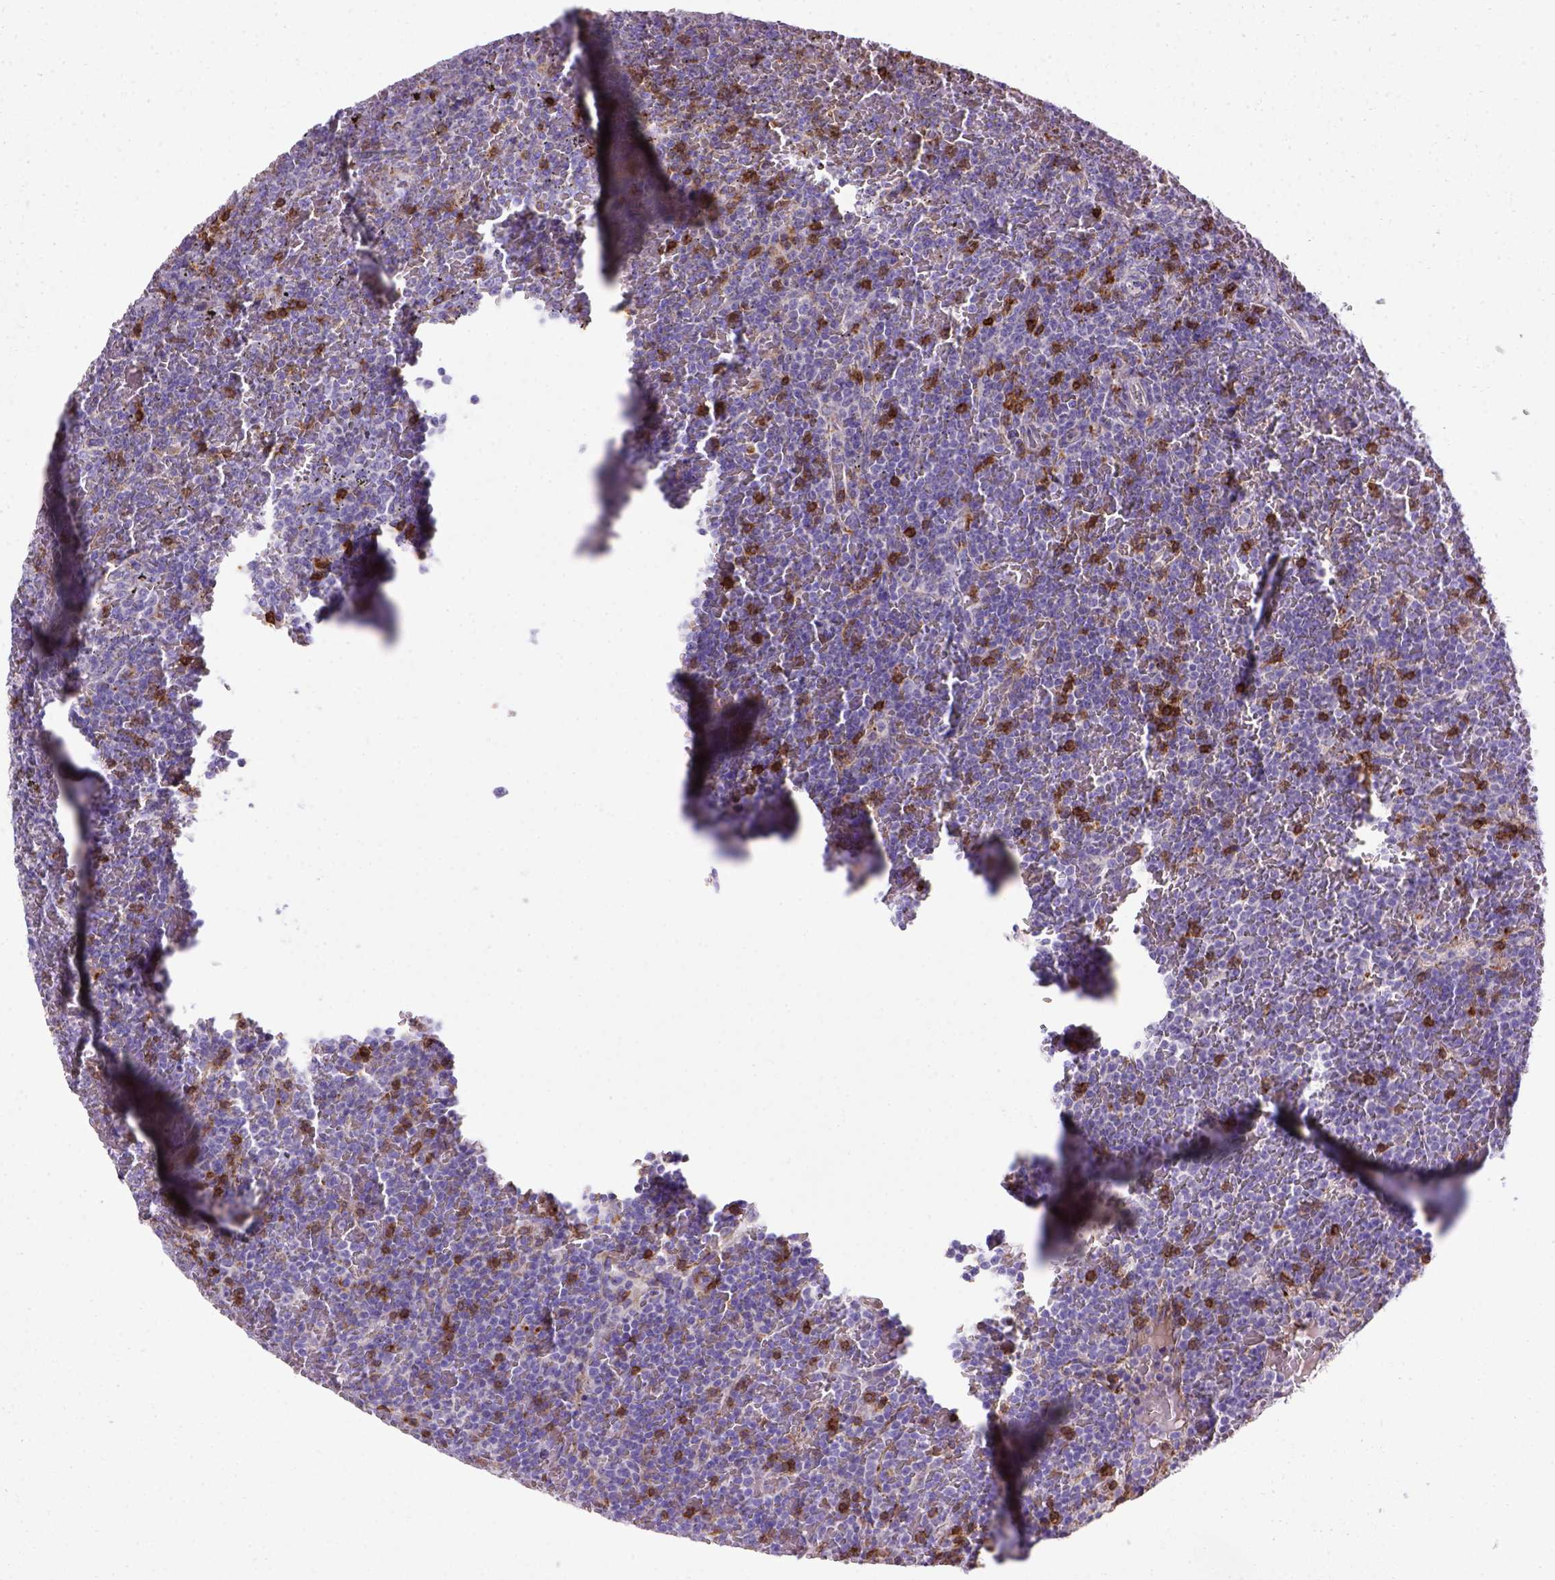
{"staining": {"intensity": "negative", "quantity": "none", "location": "none"}, "tissue": "lymphoma", "cell_type": "Tumor cells", "image_type": "cancer", "snomed": [{"axis": "morphology", "description": "Malignant lymphoma, non-Hodgkin's type, Low grade"}, {"axis": "topography", "description": "Spleen"}], "caption": "This histopathology image is of lymphoma stained with IHC to label a protein in brown with the nuclei are counter-stained blue. There is no staining in tumor cells.", "gene": "CD3E", "patient": {"sex": "female", "age": 77}}